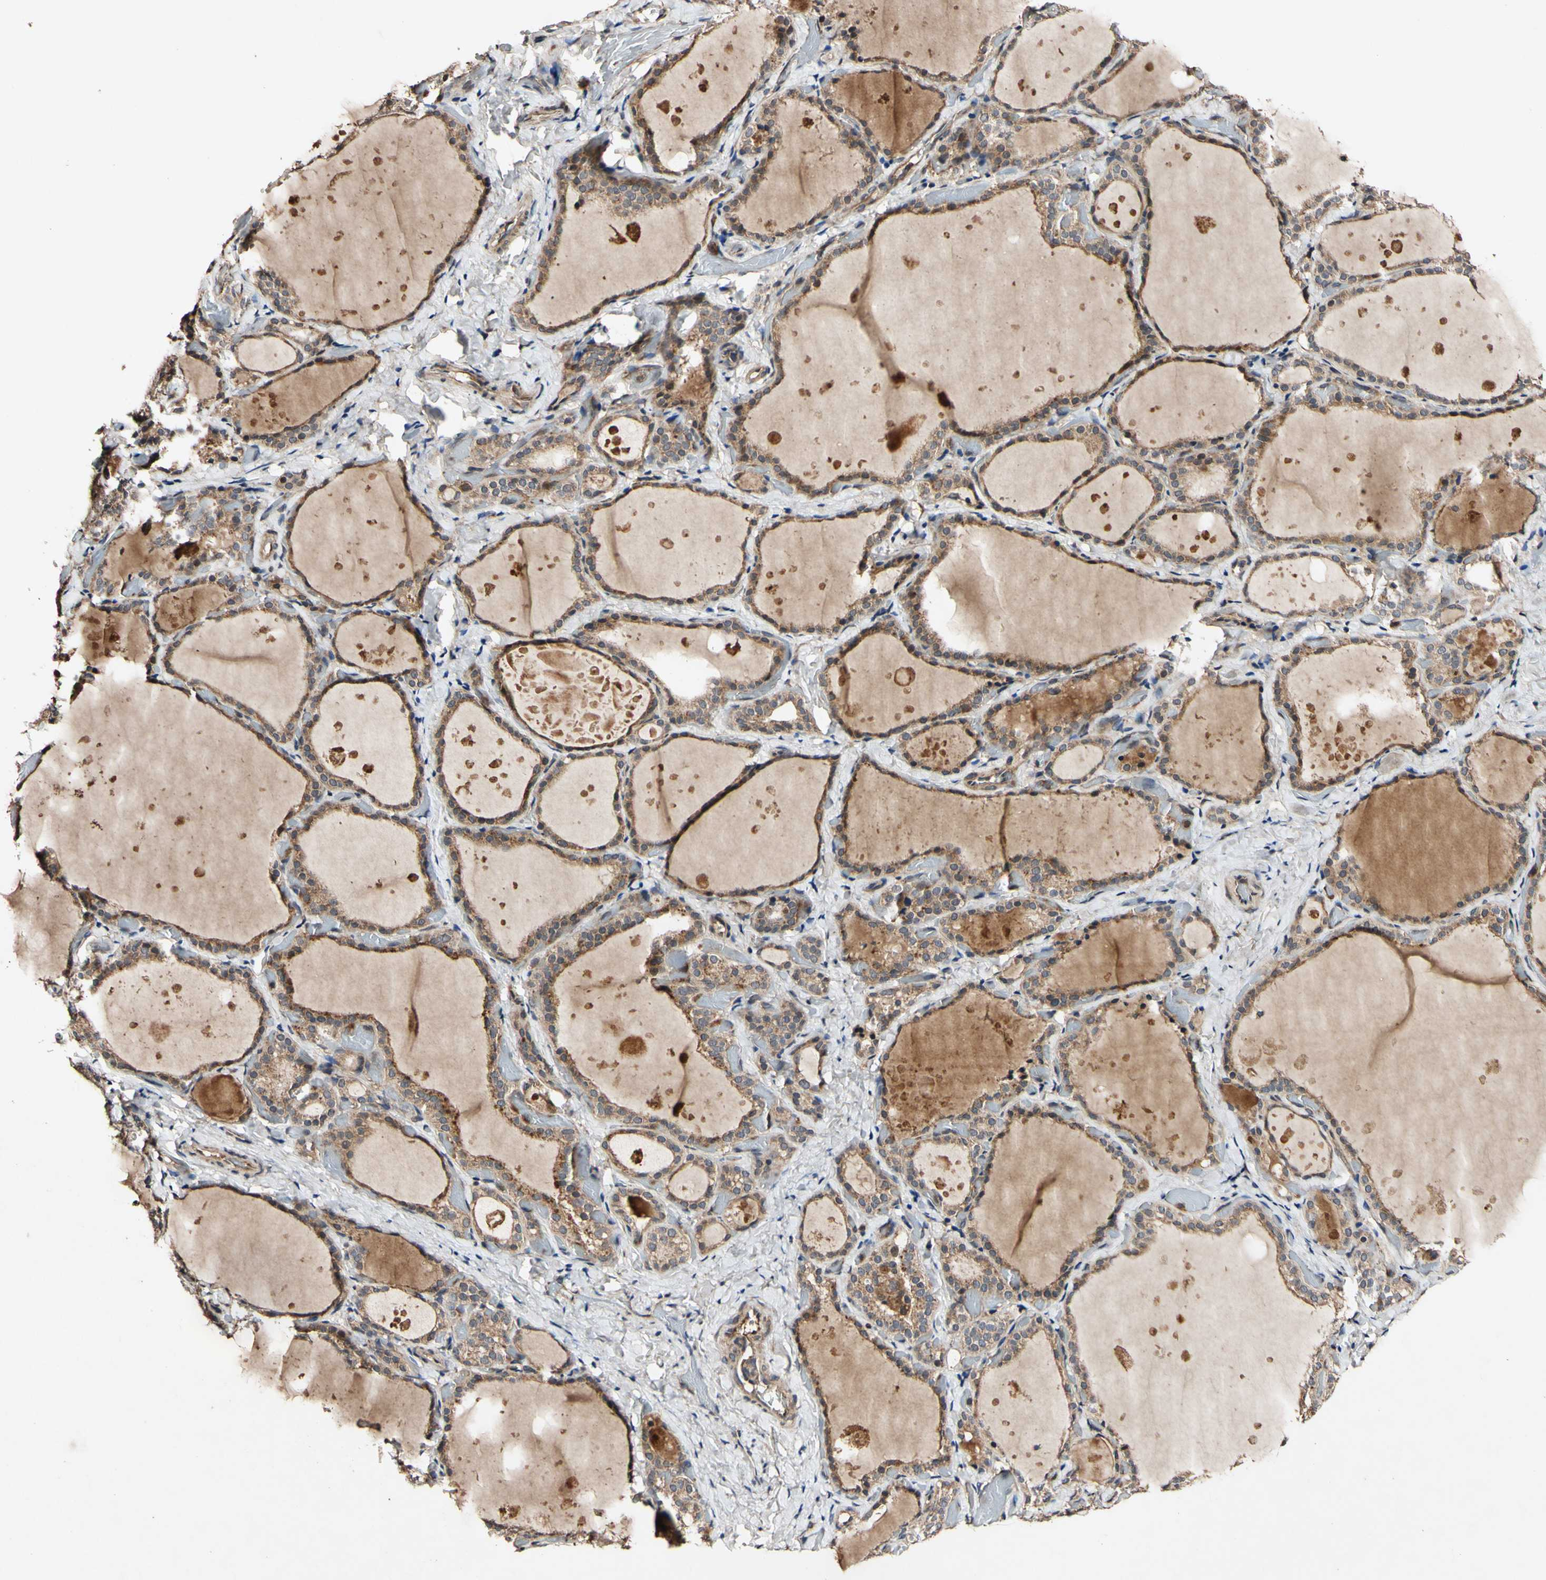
{"staining": {"intensity": "moderate", "quantity": ">75%", "location": "cytoplasmic/membranous"}, "tissue": "thyroid gland", "cell_type": "Glandular cells", "image_type": "normal", "snomed": [{"axis": "morphology", "description": "Normal tissue, NOS"}, {"axis": "topography", "description": "Thyroid gland"}], "caption": "IHC of benign human thyroid gland reveals medium levels of moderate cytoplasmic/membranous staining in about >75% of glandular cells.", "gene": "PLAT", "patient": {"sex": "female", "age": 44}}